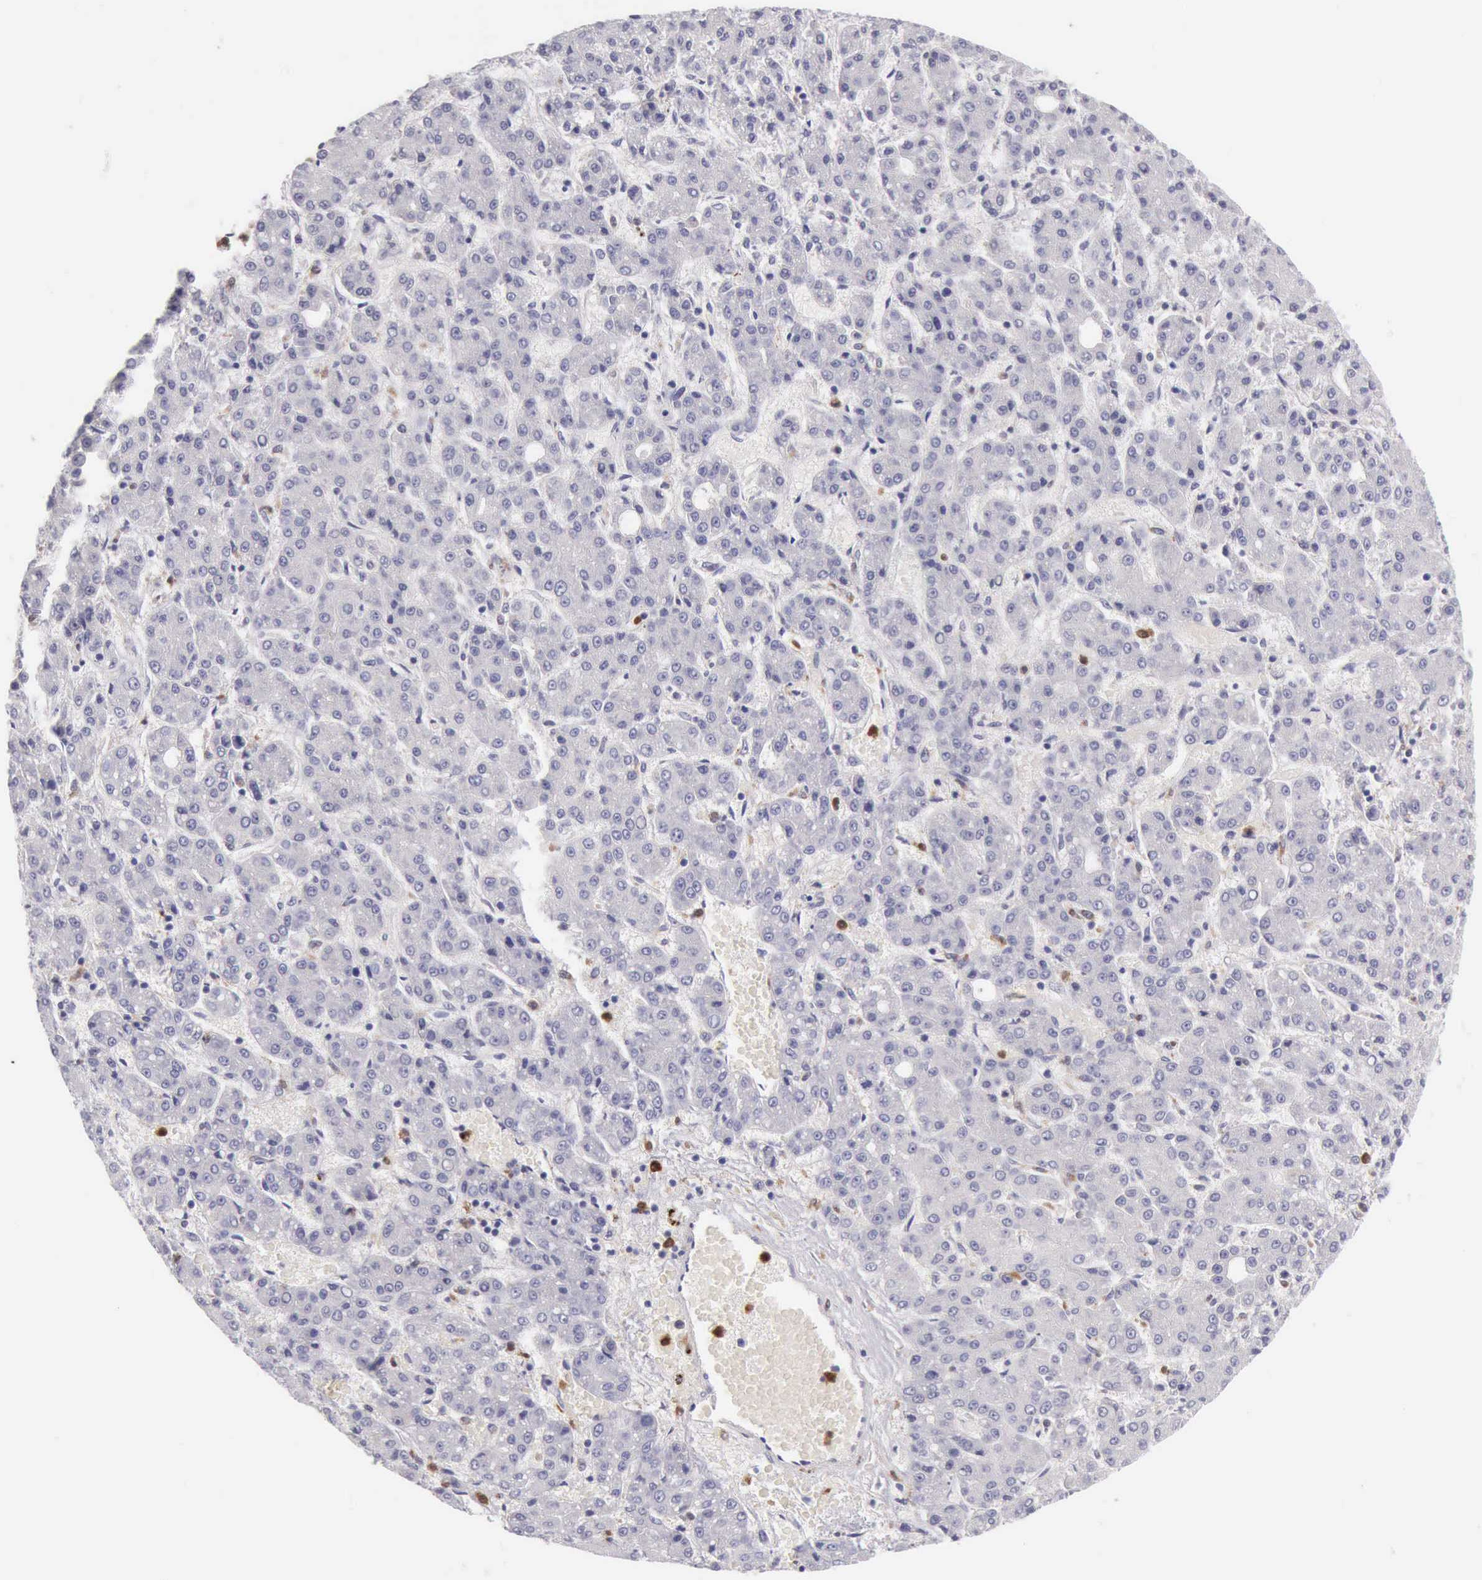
{"staining": {"intensity": "negative", "quantity": "none", "location": "none"}, "tissue": "liver cancer", "cell_type": "Tumor cells", "image_type": "cancer", "snomed": [{"axis": "morphology", "description": "Carcinoma, Hepatocellular, NOS"}, {"axis": "topography", "description": "Liver"}], "caption": "DAB immunohistochemical staining of hepatocellular carcinoma (liver) shows no significant expression in tumor cells.", "gene": "CSTA", "patient": {"sex": "male", "age": 69}}